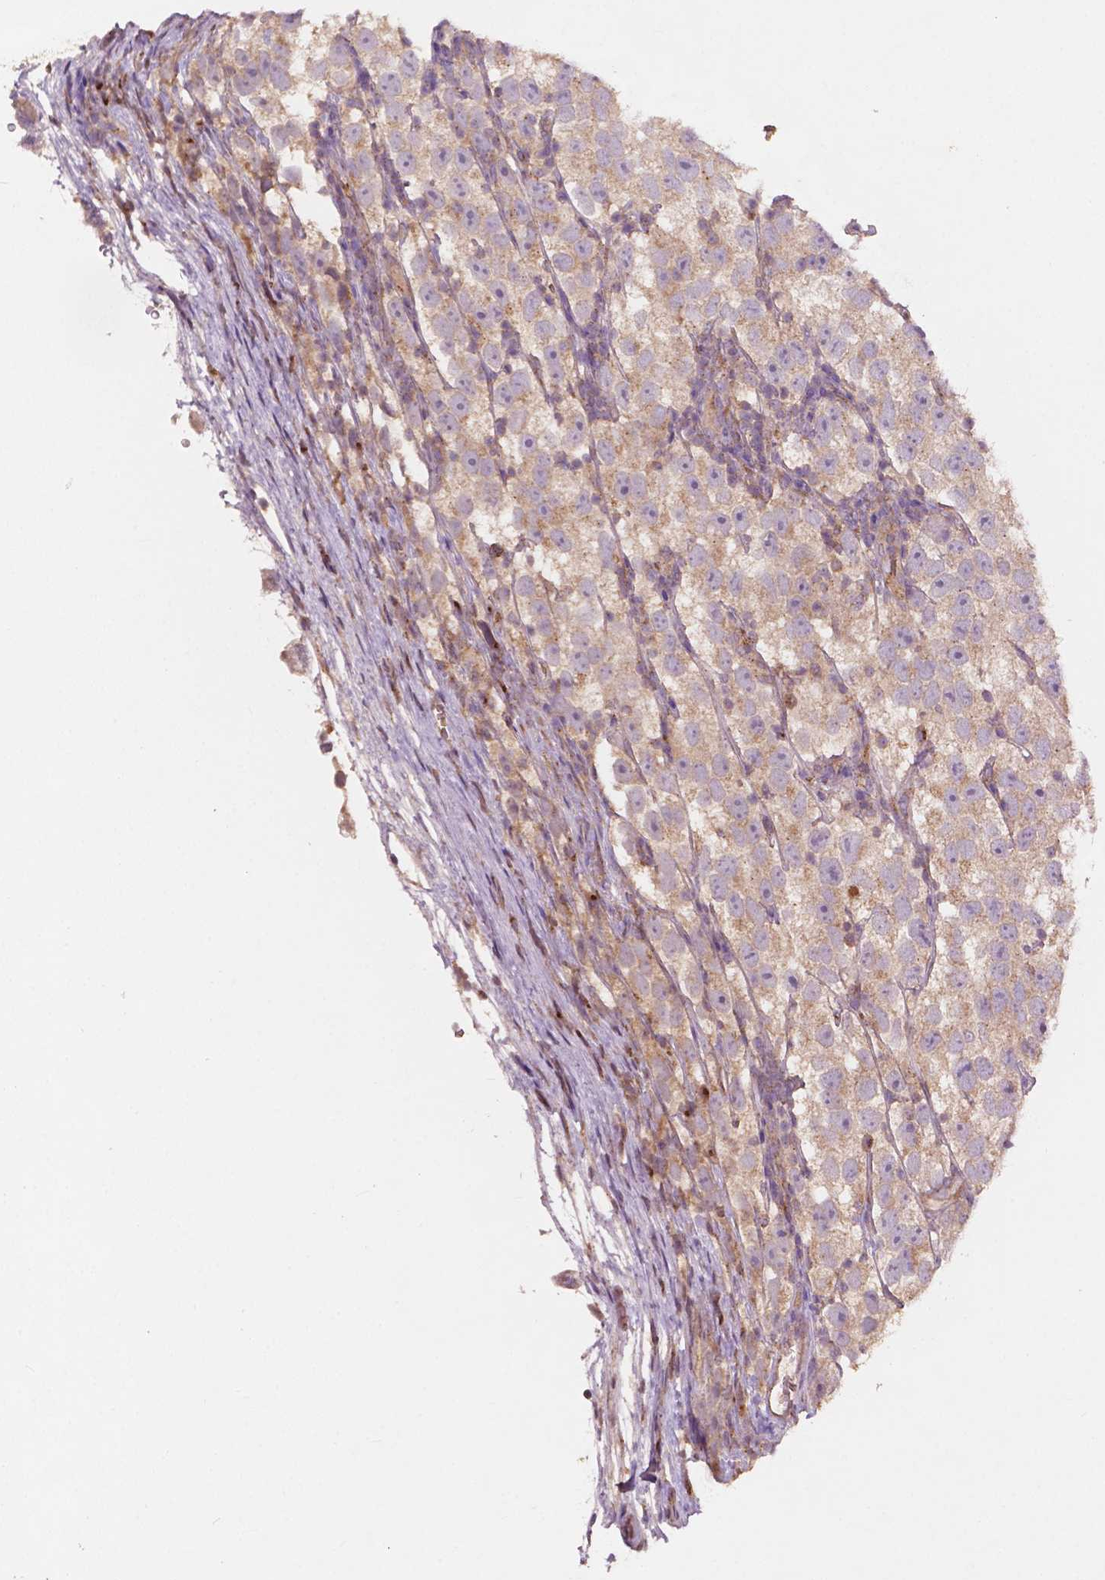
{"staining": {"intensity": "weak", "quantity": "25%-75%", "location": "cytoplasmic/membranous"}, "tissue": "testis cancer", "cell_type": "Tumor cells", "image_type": "cancer", "snomed": [{"axis": "morphology", "description": "Seminoma, NOS"}, {"axis": "topography", "description": "Testis"}], "caption": "Testis seminoma was stained to show a protein in brown. There is low levels of weak cytoplasmic/membranous positivity in approximately 25%-75% of tumor cells.", "gene": "CHPT1", "patient": {"sex": "male", "age": 26}}